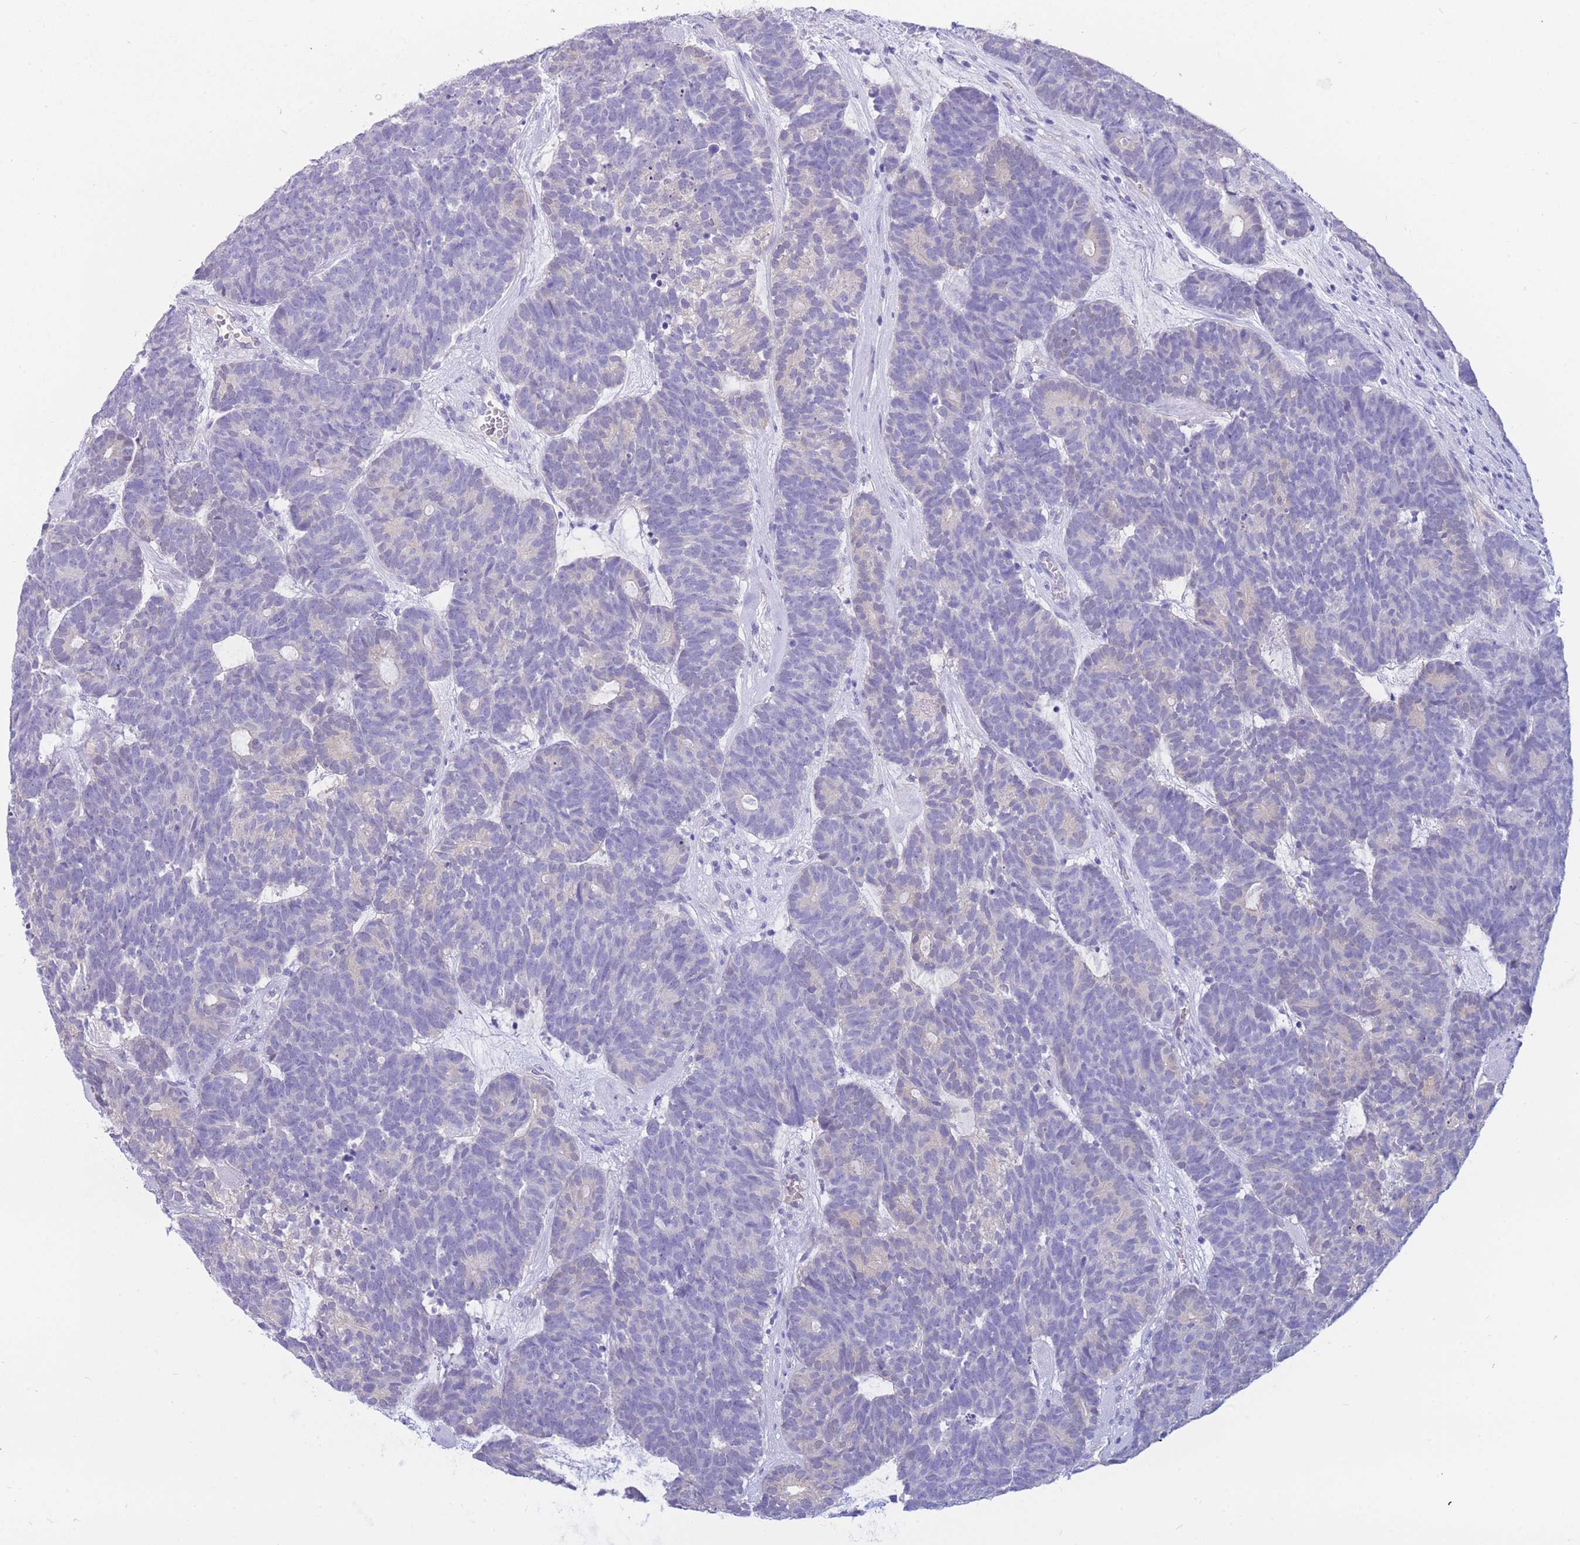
{"staining": {"intensity": "negative", "quantity": "none", "location": "none"}, "tissue": "head and neck cancer", "cell_type": "Tumor cells", "image_type": "cancer", "snomed": [{"axis": "morphology", "description": "Adenocarcinoma, NOS"}, {"axis": "topography", "description": "Head-Neck"}], "caption": "Tumor cells are negative for protein expression in human head and neck adenocarcinoma.", "gene": "SULT1A1", "patient": {"sex": "female", "age": 81}}